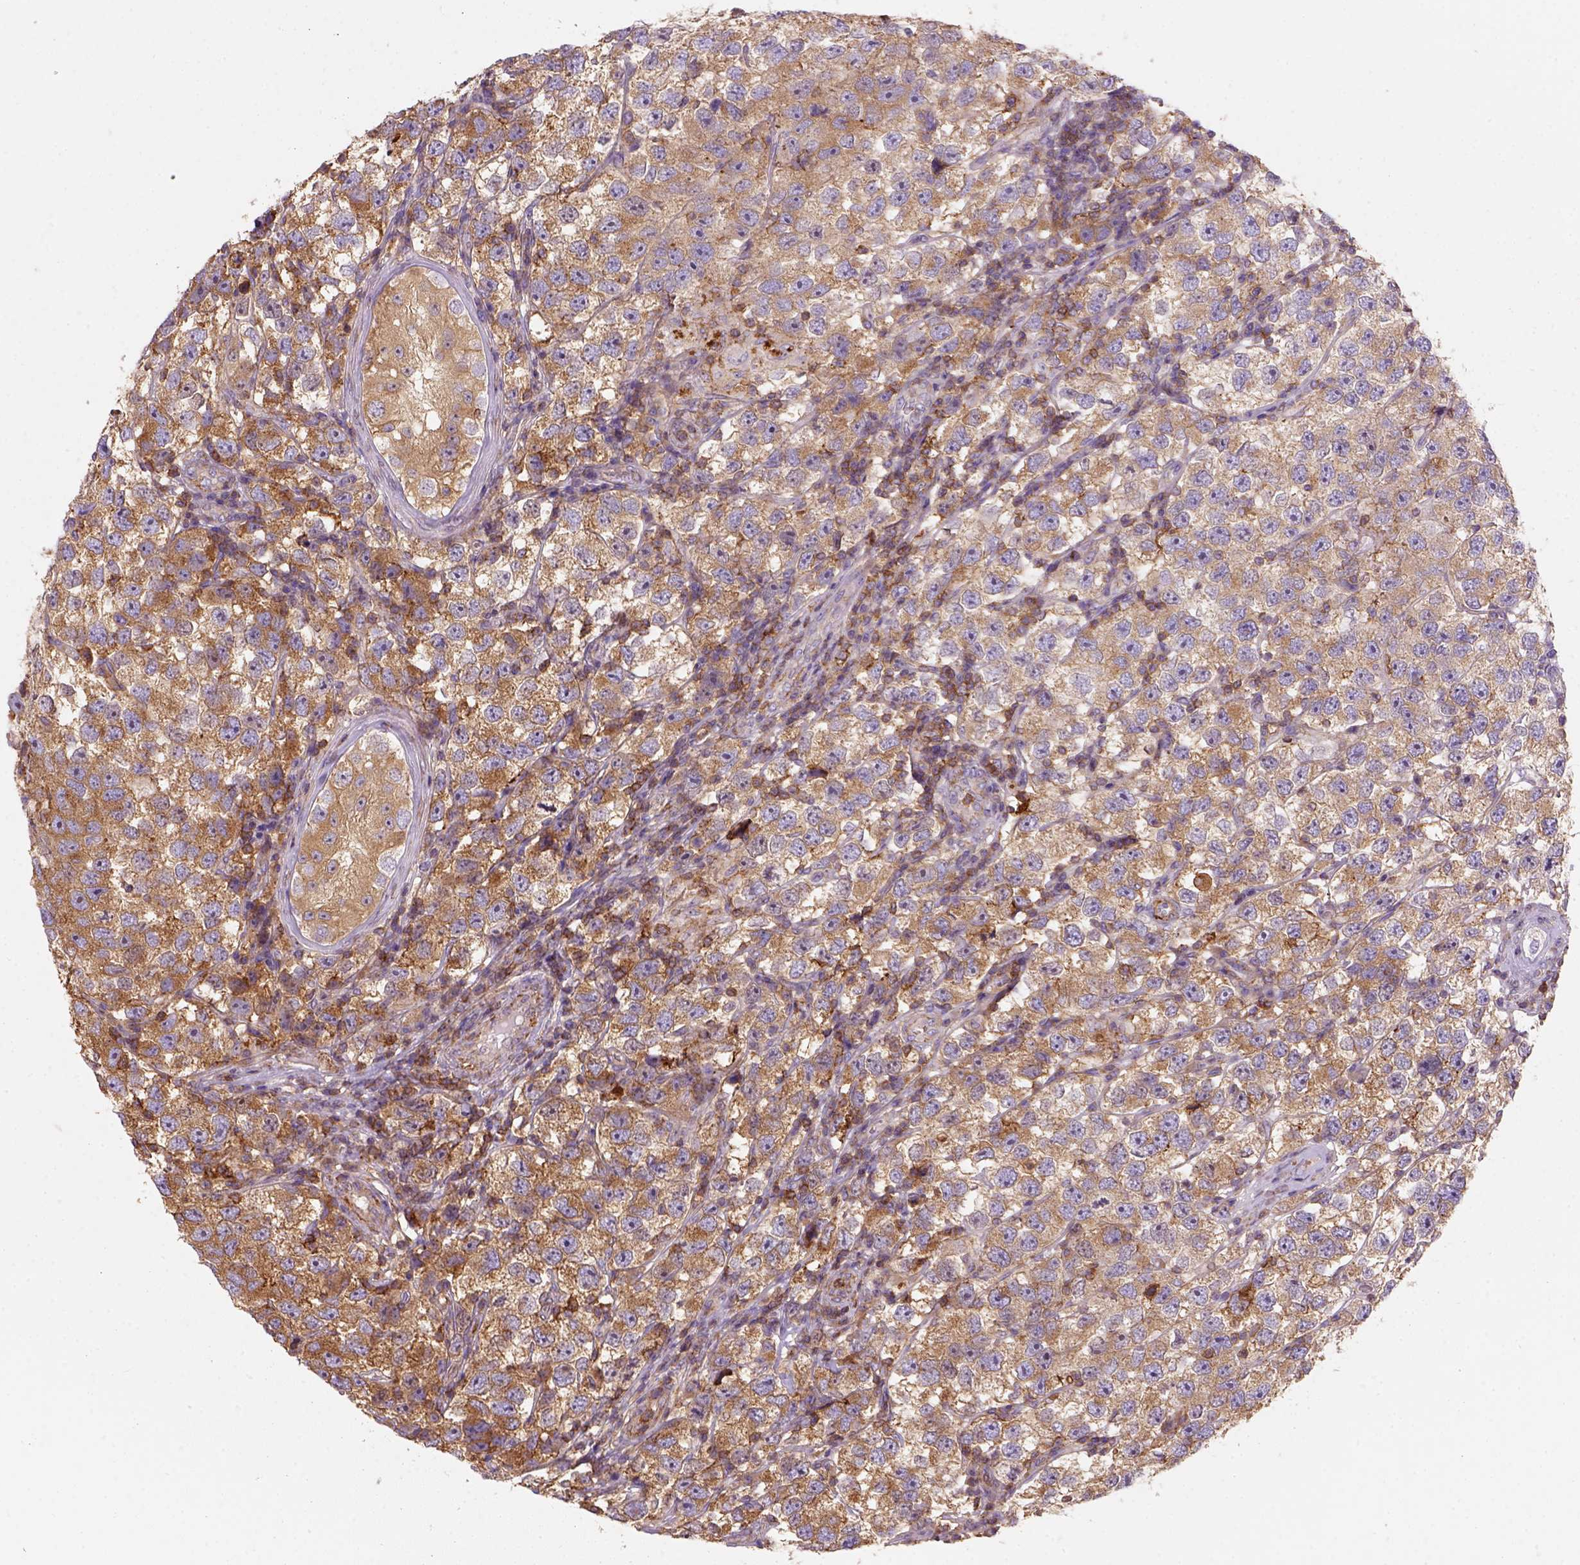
{"staining": {"intensity": "moderate", "quantity": ">75%", "location": "cytoplasmic/membranous"}, "tissue": "testis cancer", "cell_type": "Tumor cells", "image_type": "cancer", "snomed": [{"axis": "morphology", "description": "Seminoma, NOS"}, {"axis": "topography", "description": "Testis"}], "caption": "A high-resolution micrograph shows immunohistochemistry staining of testis seminoma, which exhibits moderate cytoplasmic/membranous staining in approximately >75% of tumor cells.", "gene": "GPRC5D", "patient": {"sex": "male", "age": 26}}